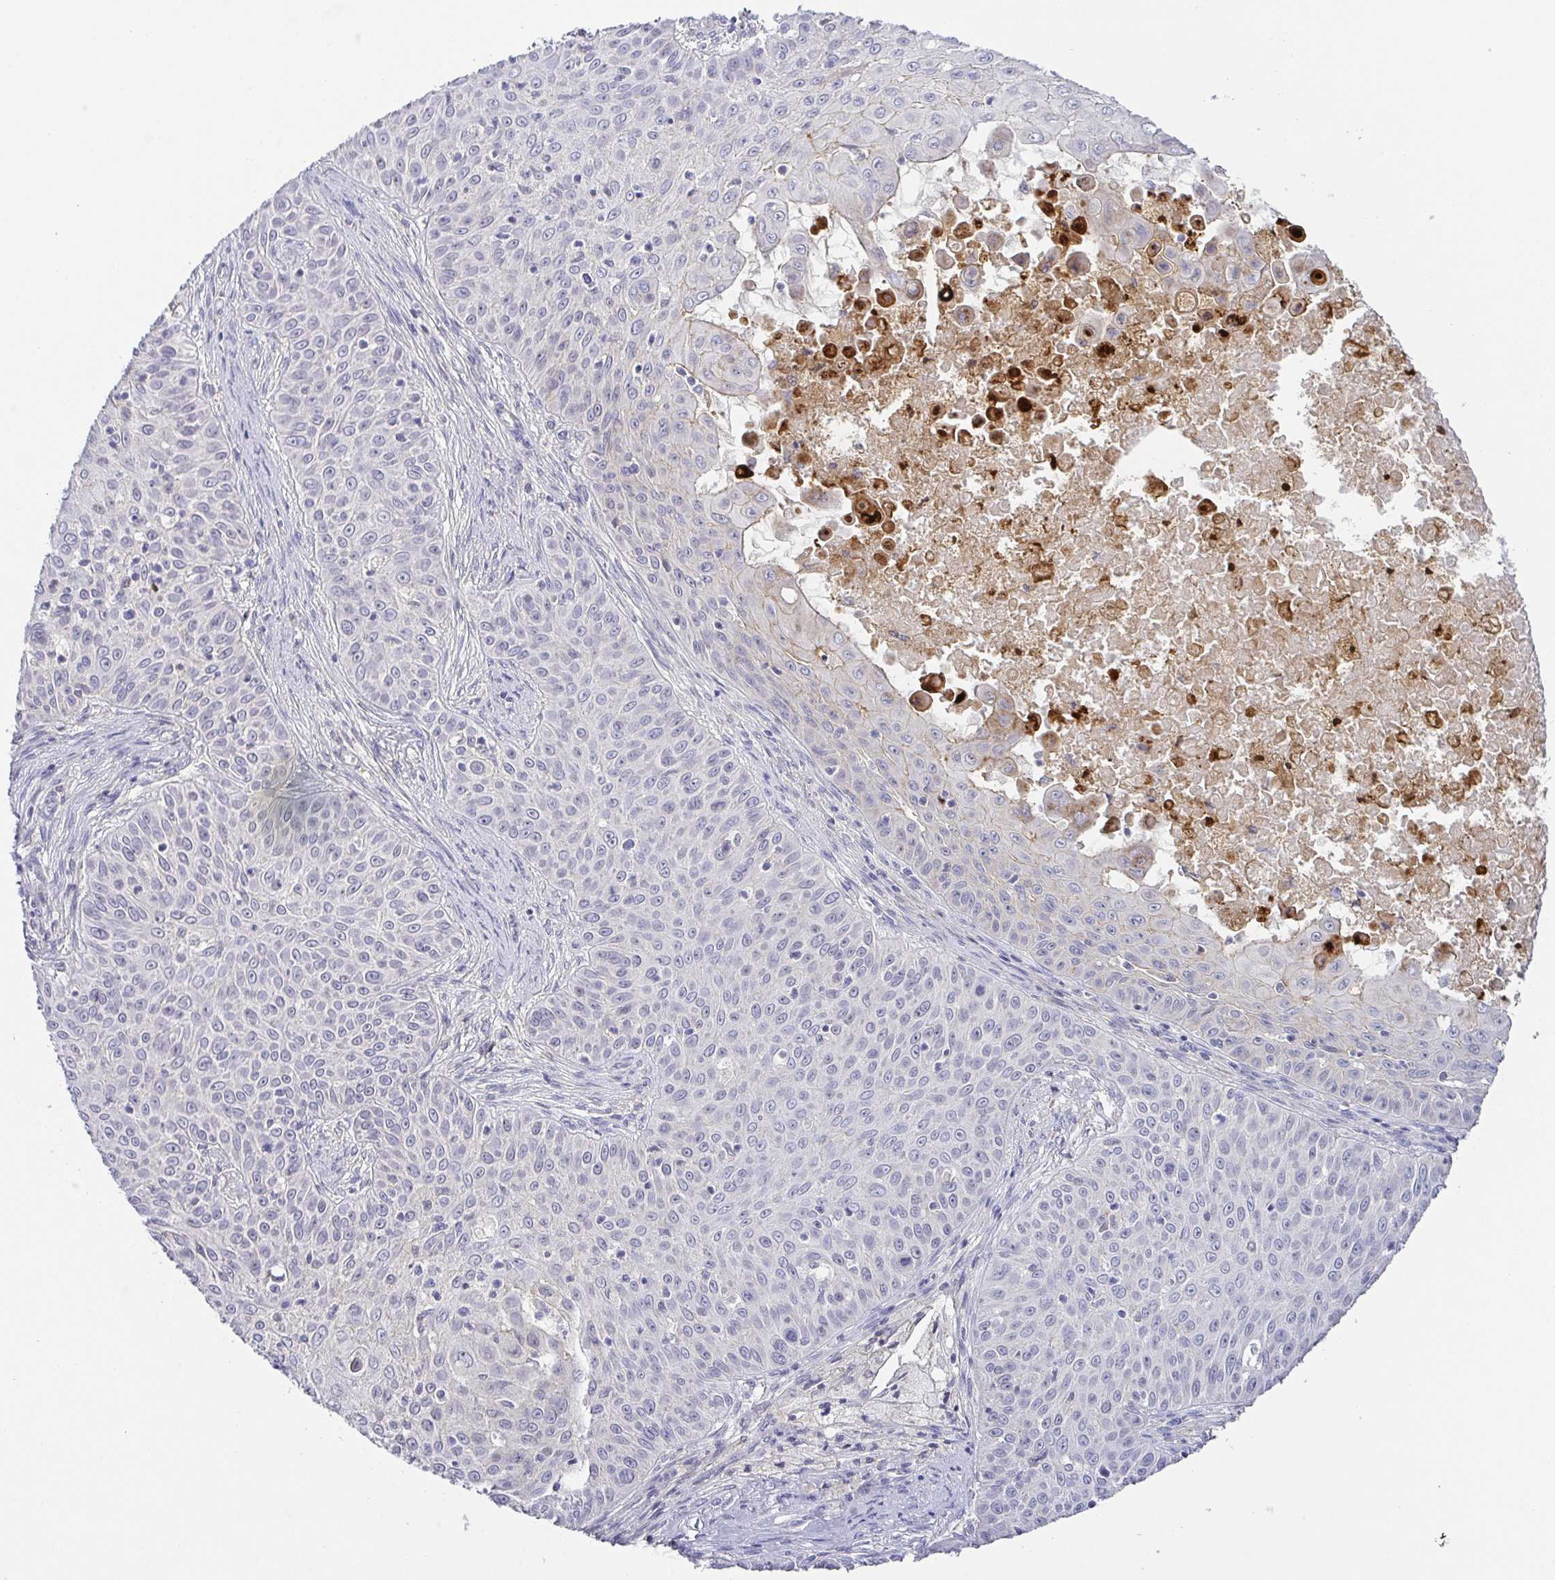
{"staining": {"intensity": "negative", "quantity": "none", "location": "none"}, "tissue": "skin cancer", "cell_type": "Tumor cells", "image_type": "cancer", "snomed": [{"axis": "morphology", "description": "Squamous cell carcinoma, NOS"}, {"axis": "topography", "description": "Skin"}], "caption": "IHC of skin cancer (squamous cell carcinoma) demonstrates no positivity in tumor cells.", "gene": "RNASE7", "patient": {"sex": "male", "age": 82}}